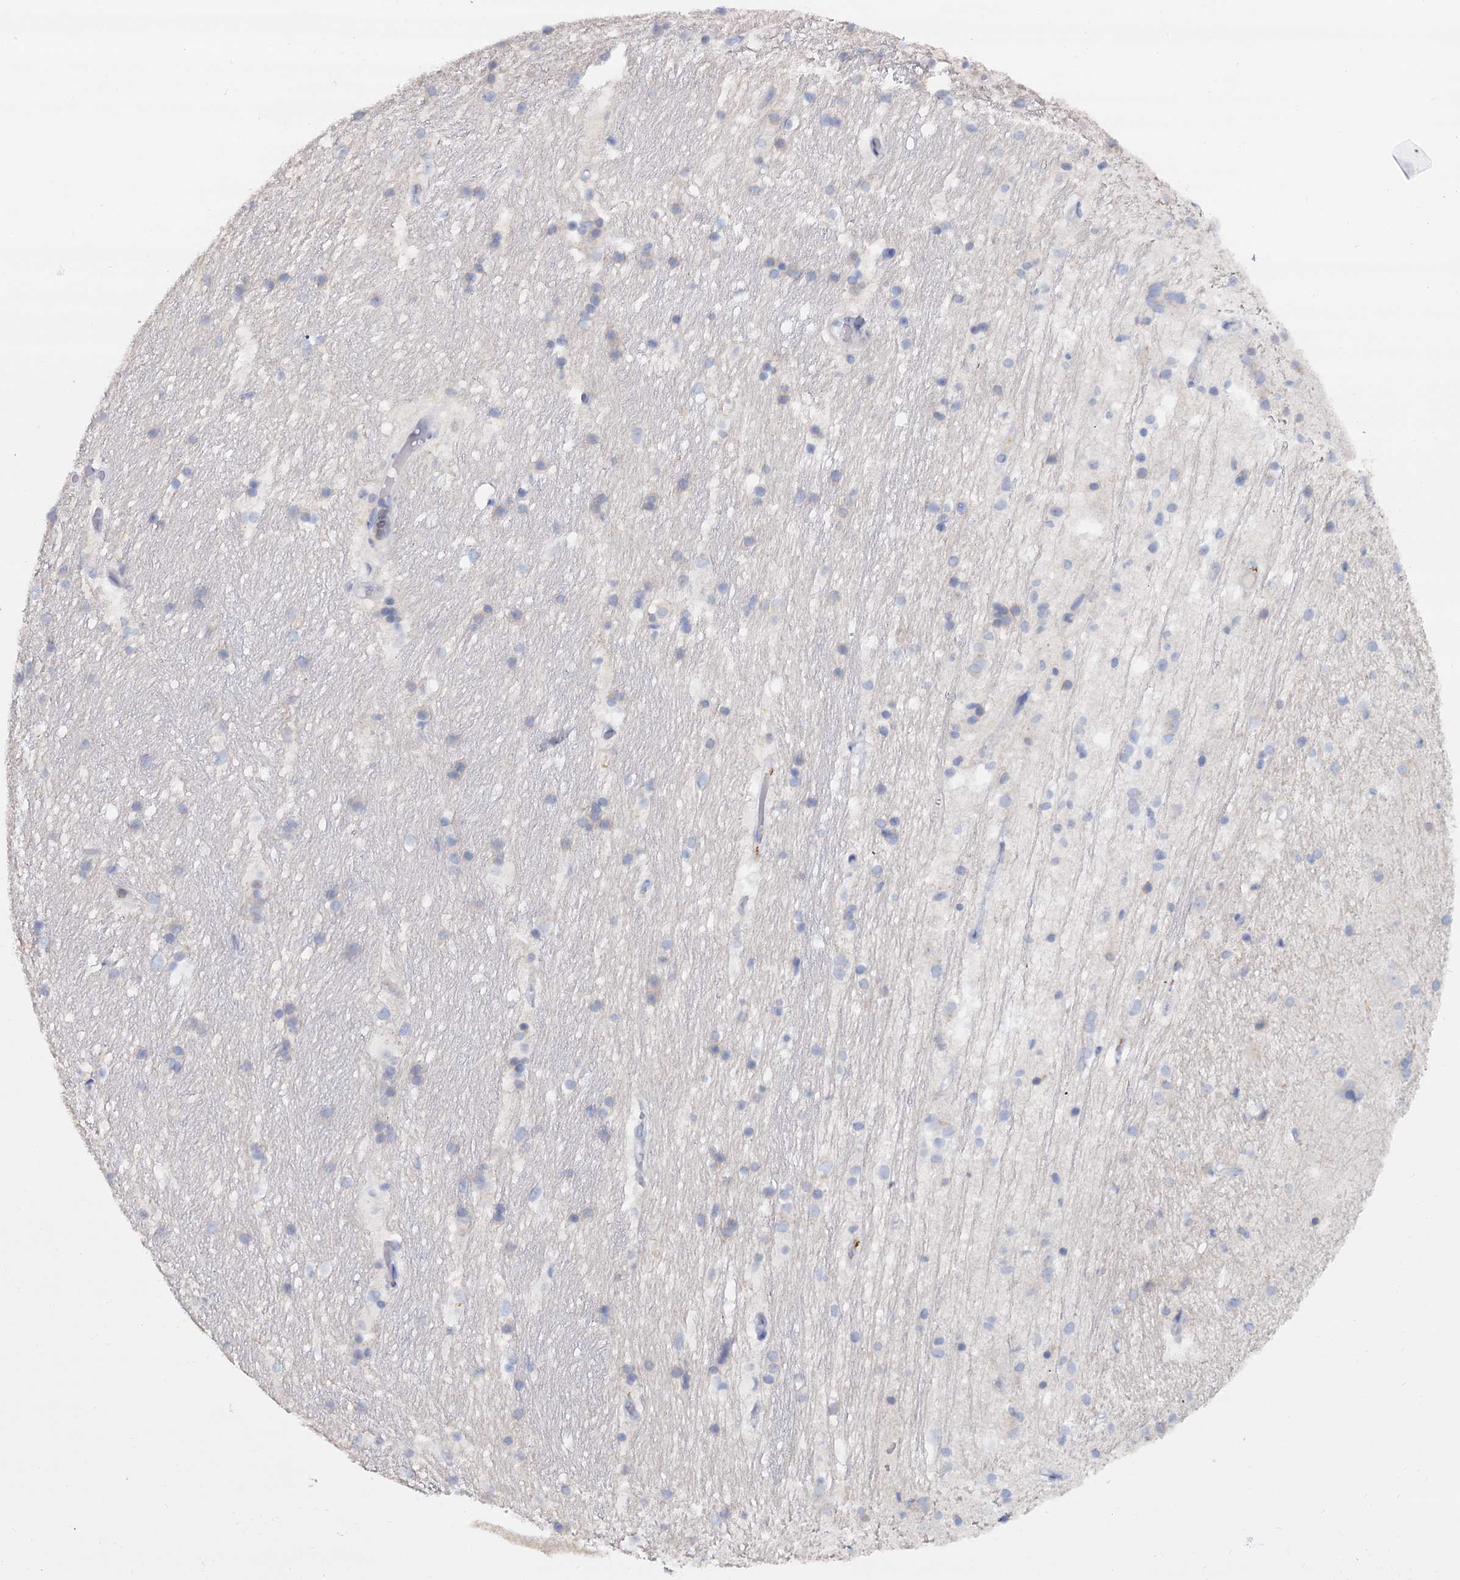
{"staining": {"intensity": "negative", "quantity": "none", "location": "none"}, "tissue": "hippocampus", "cell_type": "Glial cells", "image_type": "normal", "snomed": [{"axis": "morphology", "description": "Normal tissue, NOS"}, {"axis": "topography", "description": "Hippocampus"}], "caption": "A photomicrograph of hippocampus stained for a protein demonstrates no brown staining in glial cells. Brightfield microscopy of immunohistochemistry stained with DAB (brown) and hematoxylin (blue), captured at high magnification.", "gene": "ACSM3", "patient": {"sex": "female", "age": 52}}